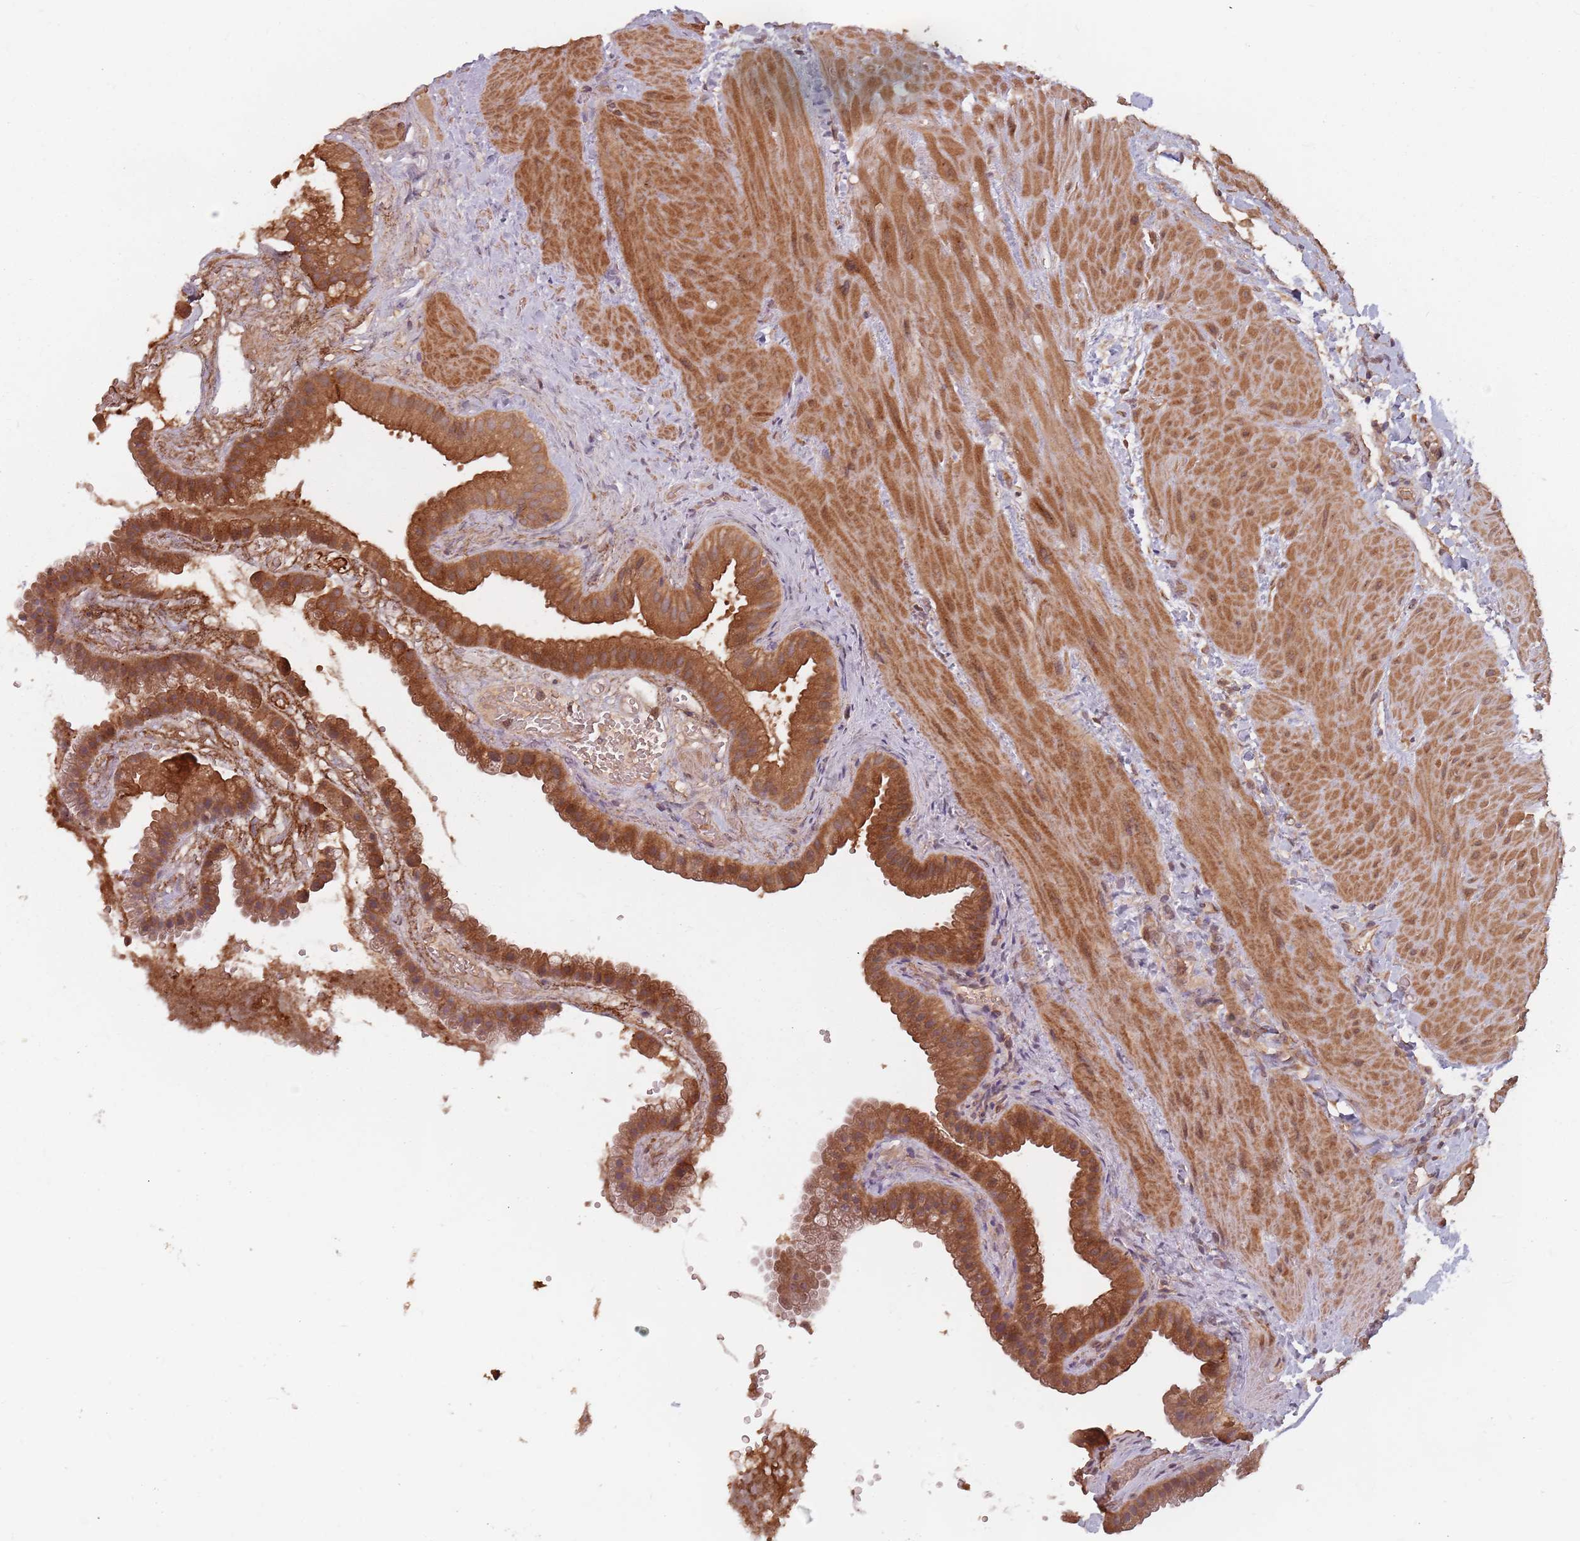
{"staining": {"intensity": "strong", "quantity": ">75%", "location": "cytoplasmic/membranous"}, "tissue": "gallbladder", "cell_type": "Glandular cells", "image_type": "normal", "snomed": [{"axis": "morphology", "description": "Normal tissue, NOS"}, {"axis": "topography", "description": "Gallbladder"}], "caption": "Gallbladder stained for a protein (brown) demonstrates strong cytoplasmic/membranous positive staining in approximately >75% of glandular cells.", "gene": "C3orf14", "patient": {"sex": "male", "age": 55}}